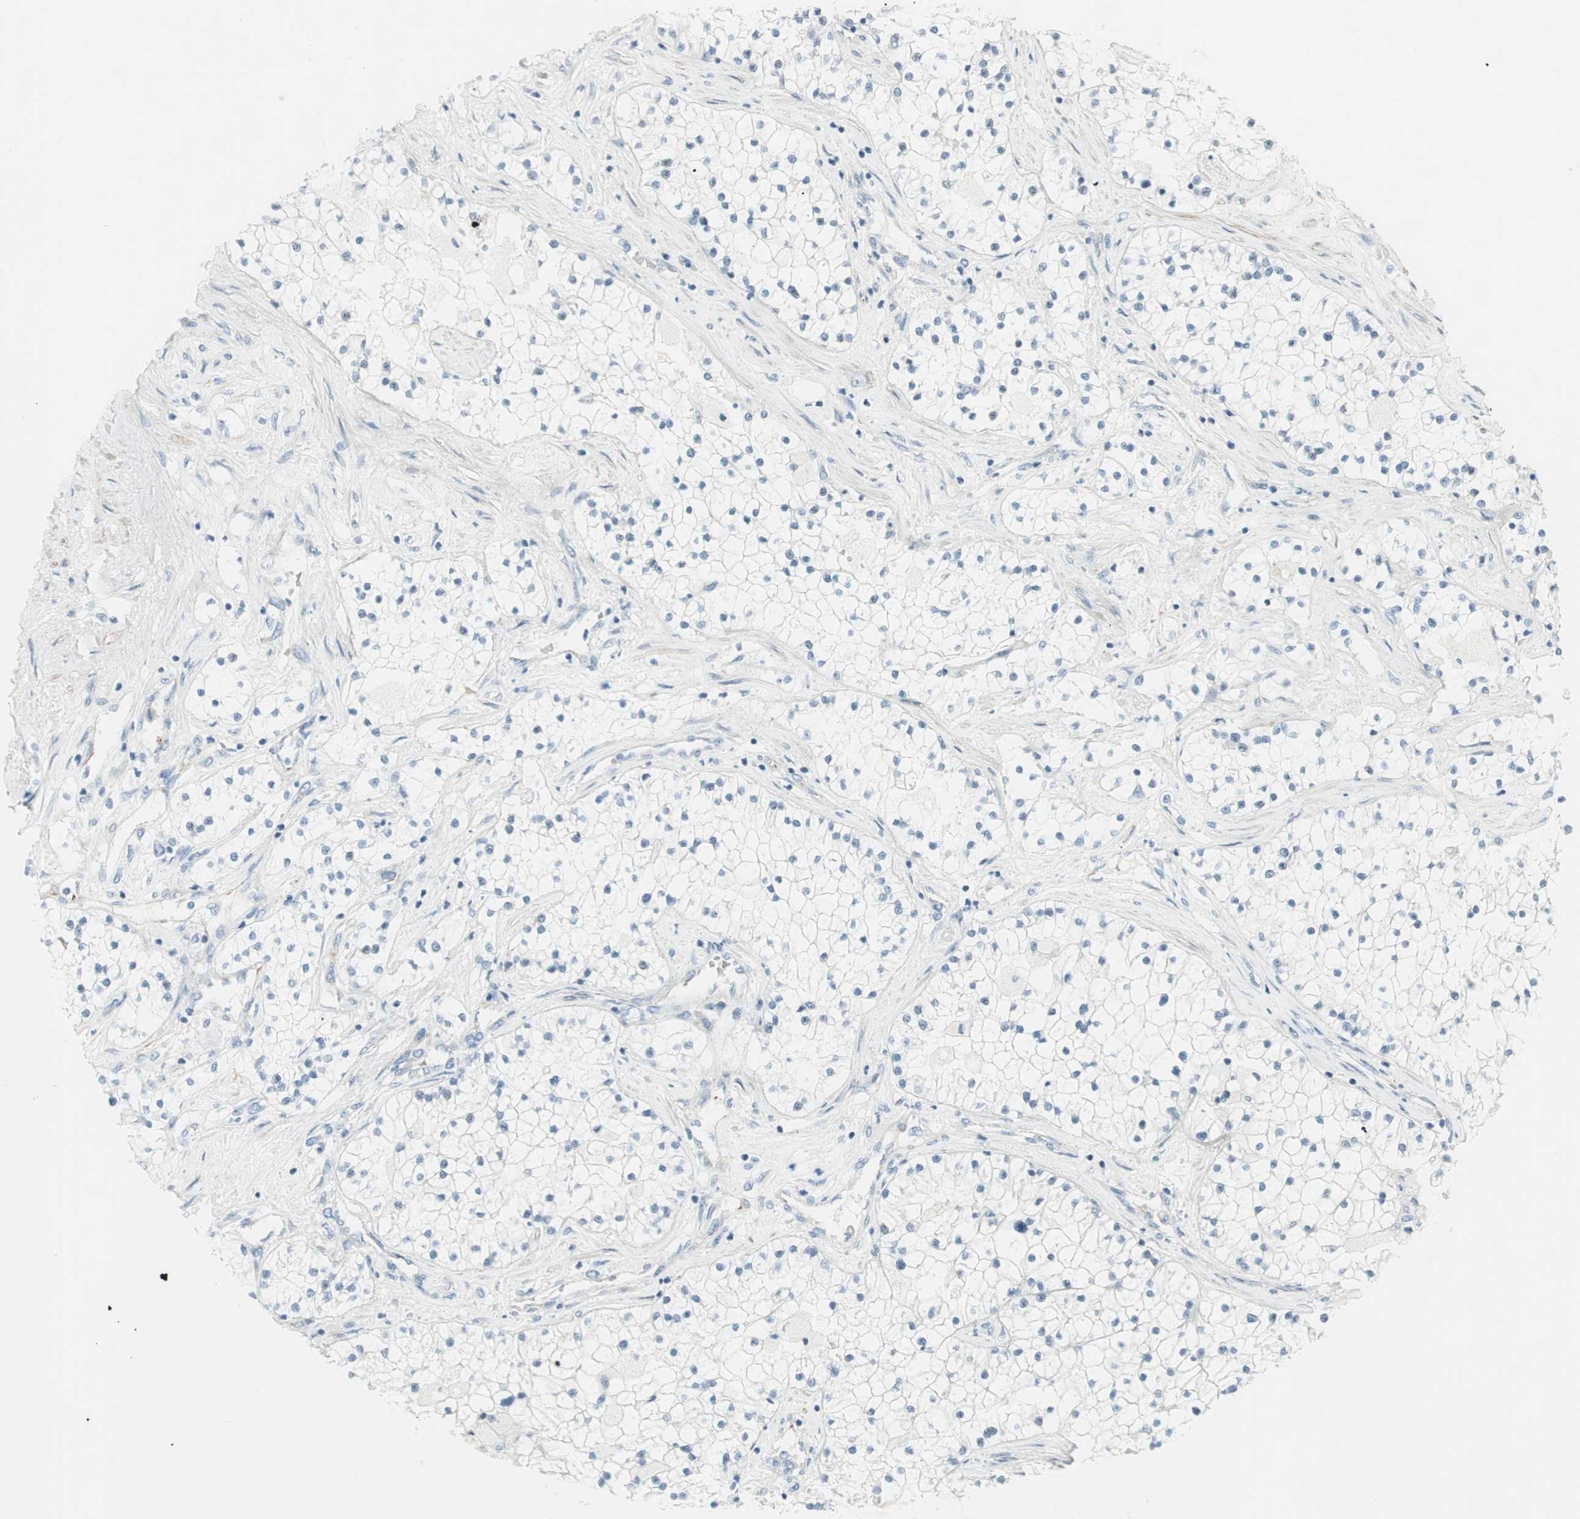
{"staining": {"intensity": "negative", "quantity": "none", "location": "none"}, "tissue": "renal cancer", "cell_type": "Tumor cells", "image_type": "cancer", "snomed": [{"axis": "morphology", "description": "Adenocarcinoma, NOS"}, {"axis": "topography", "description": "Kidney"}], "caption": "DAB (3,3'-diaminobenzidine) immunohistochemical staining of renal cancer (adenocarcinoma) demonstrates no significant positivity in tumor cells.", "gene": "CDHR5", "patient": {"sex": "male", "age": 68}}